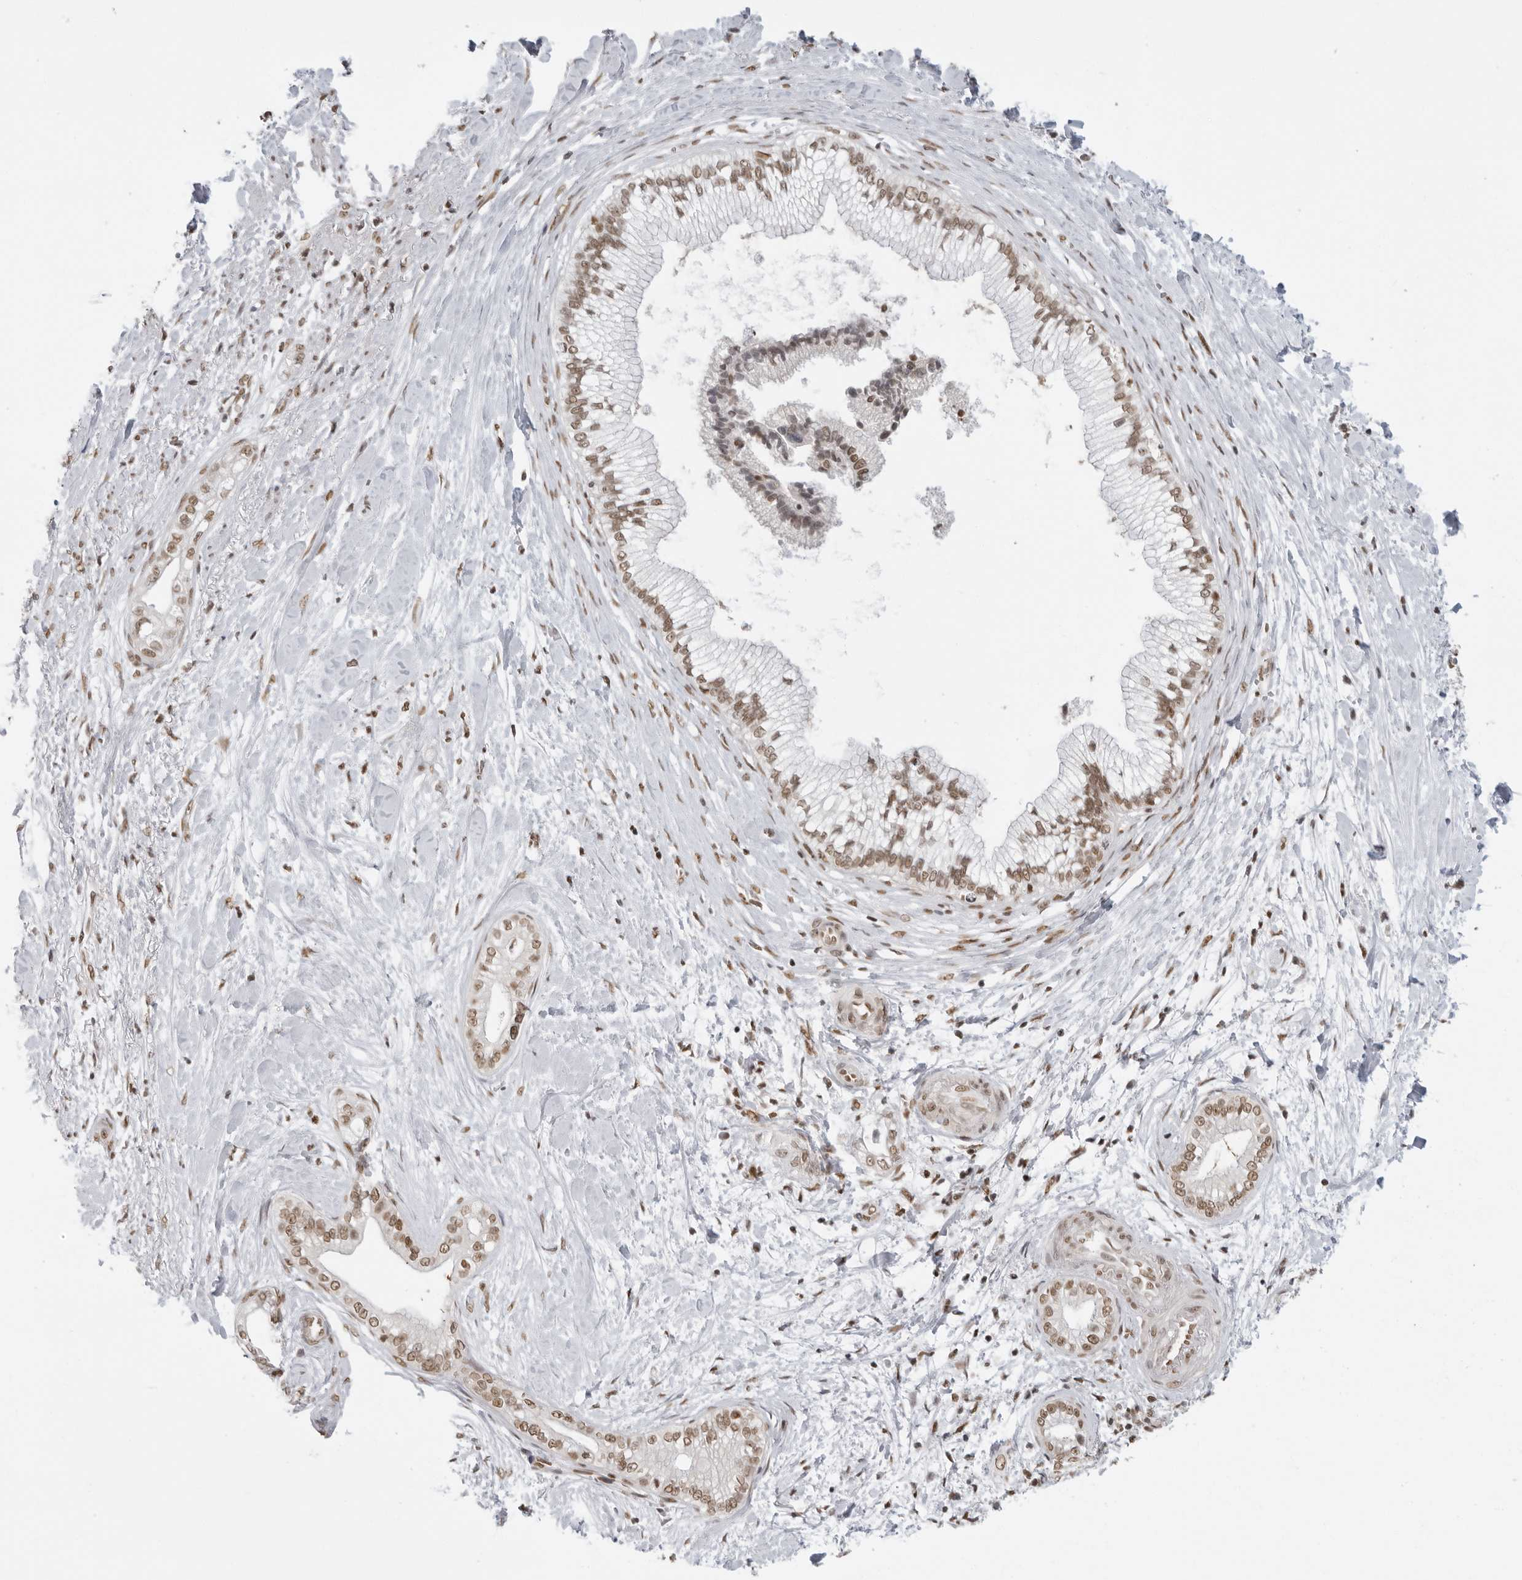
{"staining": {"intensity": "moderate", "quantity": ">75%", "location": "nuclear"}, "tissue": "pancreatic cancer", "cell_type": "Tumor cells", "image_type": "cancer", "snomed": [{"axis": "morphology", "description": "Adenocarcinoma, NOS"}, {"axis": "topography", "description": "Pancreas"}], "caption": "Immunohistochemistry (IHC) image of human adenocarcinoma (pancreatic) stained for a protein (brown), which reveals medium levels of moderate nuclear positivity in approximately >75% of tumor cells.", "gene": "RPA2", "patient": {"sex": "male", "age": 68}}